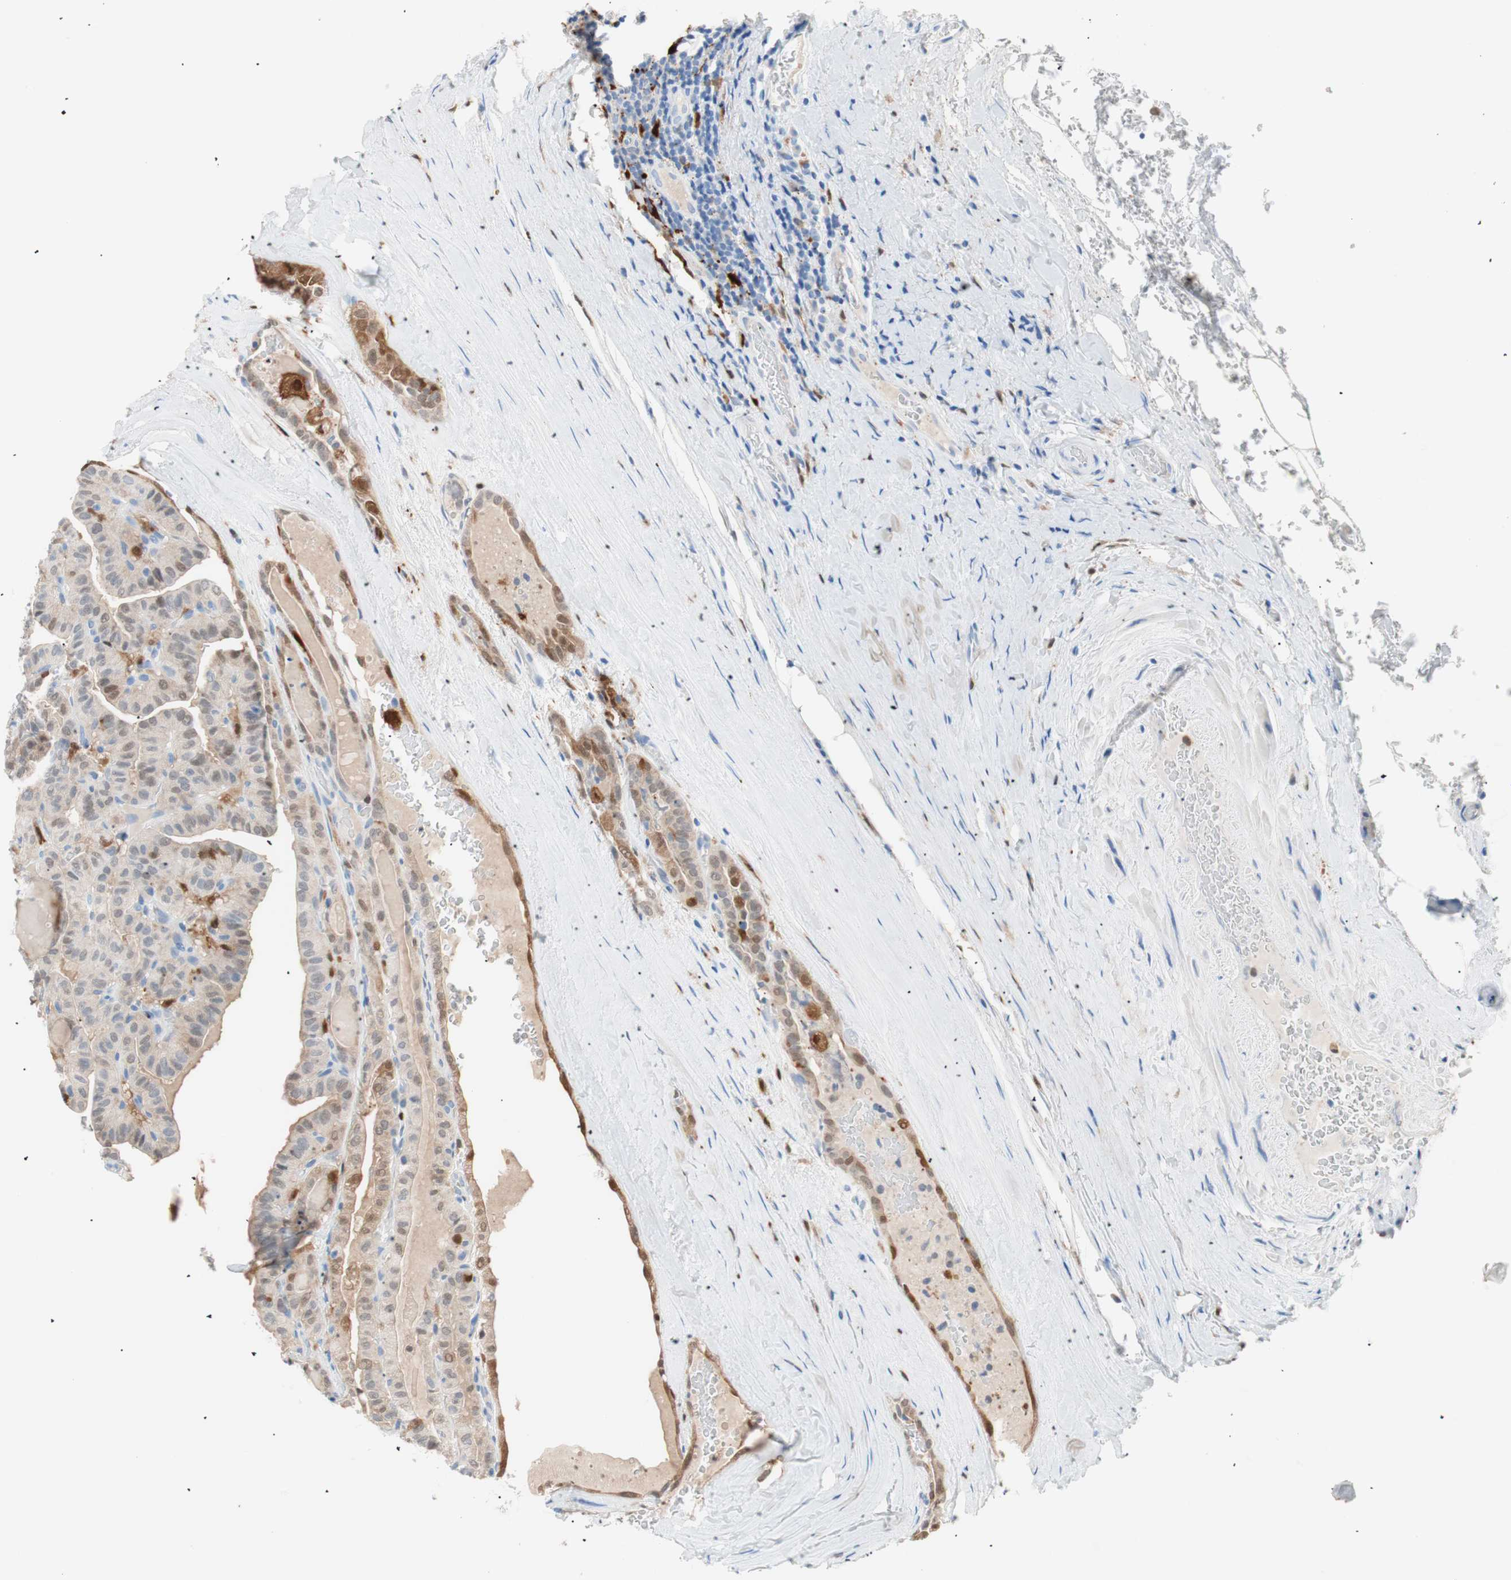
{"staining": {"intensity": "moderate", "quantity": ">75%", "location": "cytoplasmic/membranous,nuclear"}, "tissue": "thyroid cancer", "cell_type": "Tumor cells", "image_type": "cancer", "snomed": [{"axis": "morphology", "description": "Papillary adenocarcinoma, NOS"}, {"axis": "topography", "description": "Thyroid gland"}], "caption": "Moderate cytoplasmic/membranous and nuclear protein staining is present in about >75% of tumor cells in thyroid cancer (papillary adenocarcinoma).", "gene": "IL18", "patient": {"sex": "male", "age": 77}}